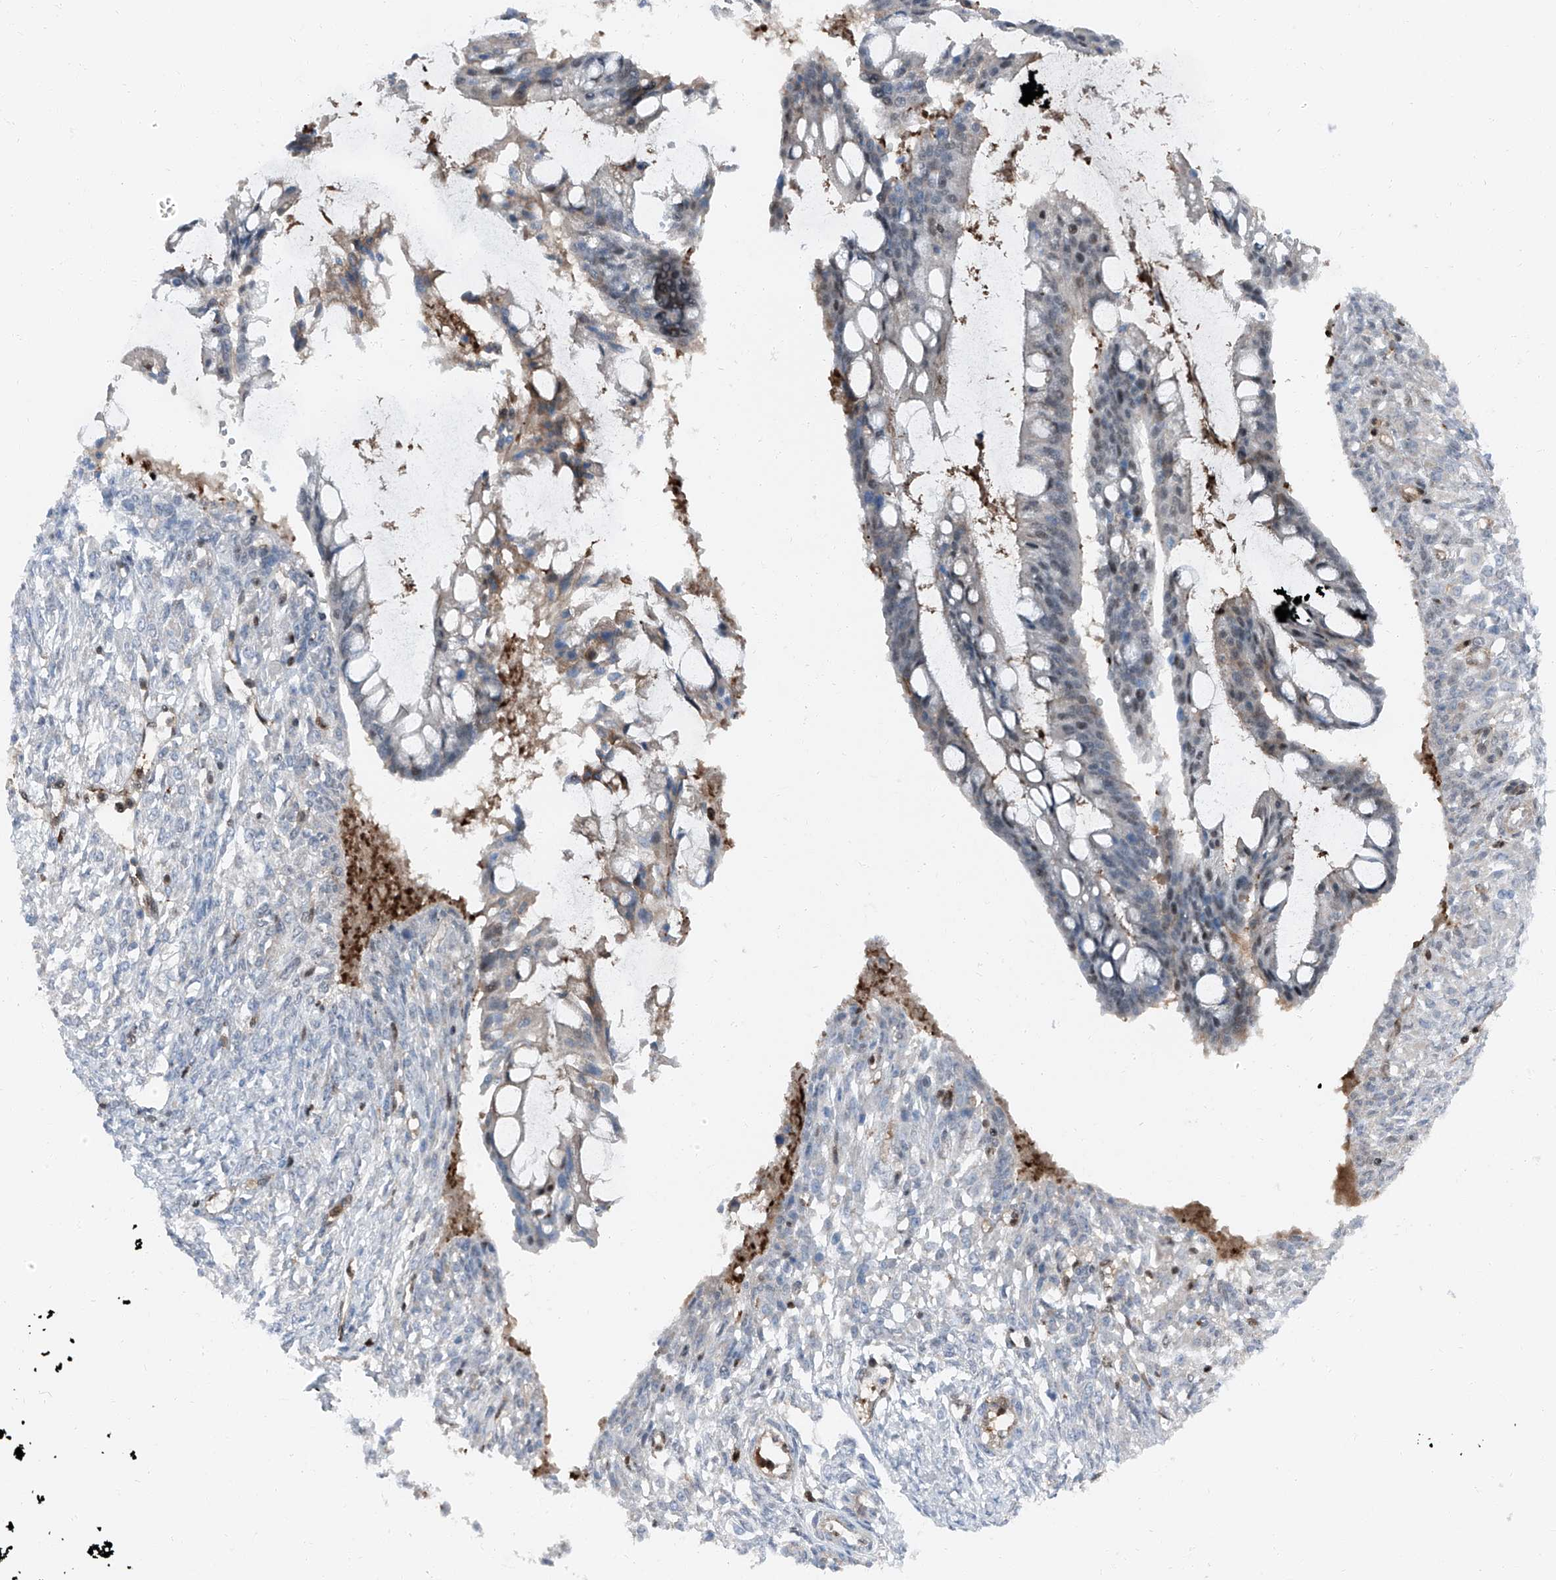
{"staining": {"intensity": "weak", "quantity": "<25%", "location": "cytoplasmic/membranous"}, "tissue": "ovarian cancer", "cell_type": "Tumor cells", "image_type": "cancer", "snomed": [{"axis": "morphology", "description": "Cystadenocarcinoma, mucinous, NOS"}, {"axis": "topography", "description": "Ovary"}], "caption": "There is no significant positivity in tumor cells of ovarian cancer (mucinous cystadenocarcinoma). (DAB immunohistochemistry (IHC) visualized using brightfield microscopy, high magnification).", "gene": "PSMB10", "patient": {"sex": "female", "age": 73}}